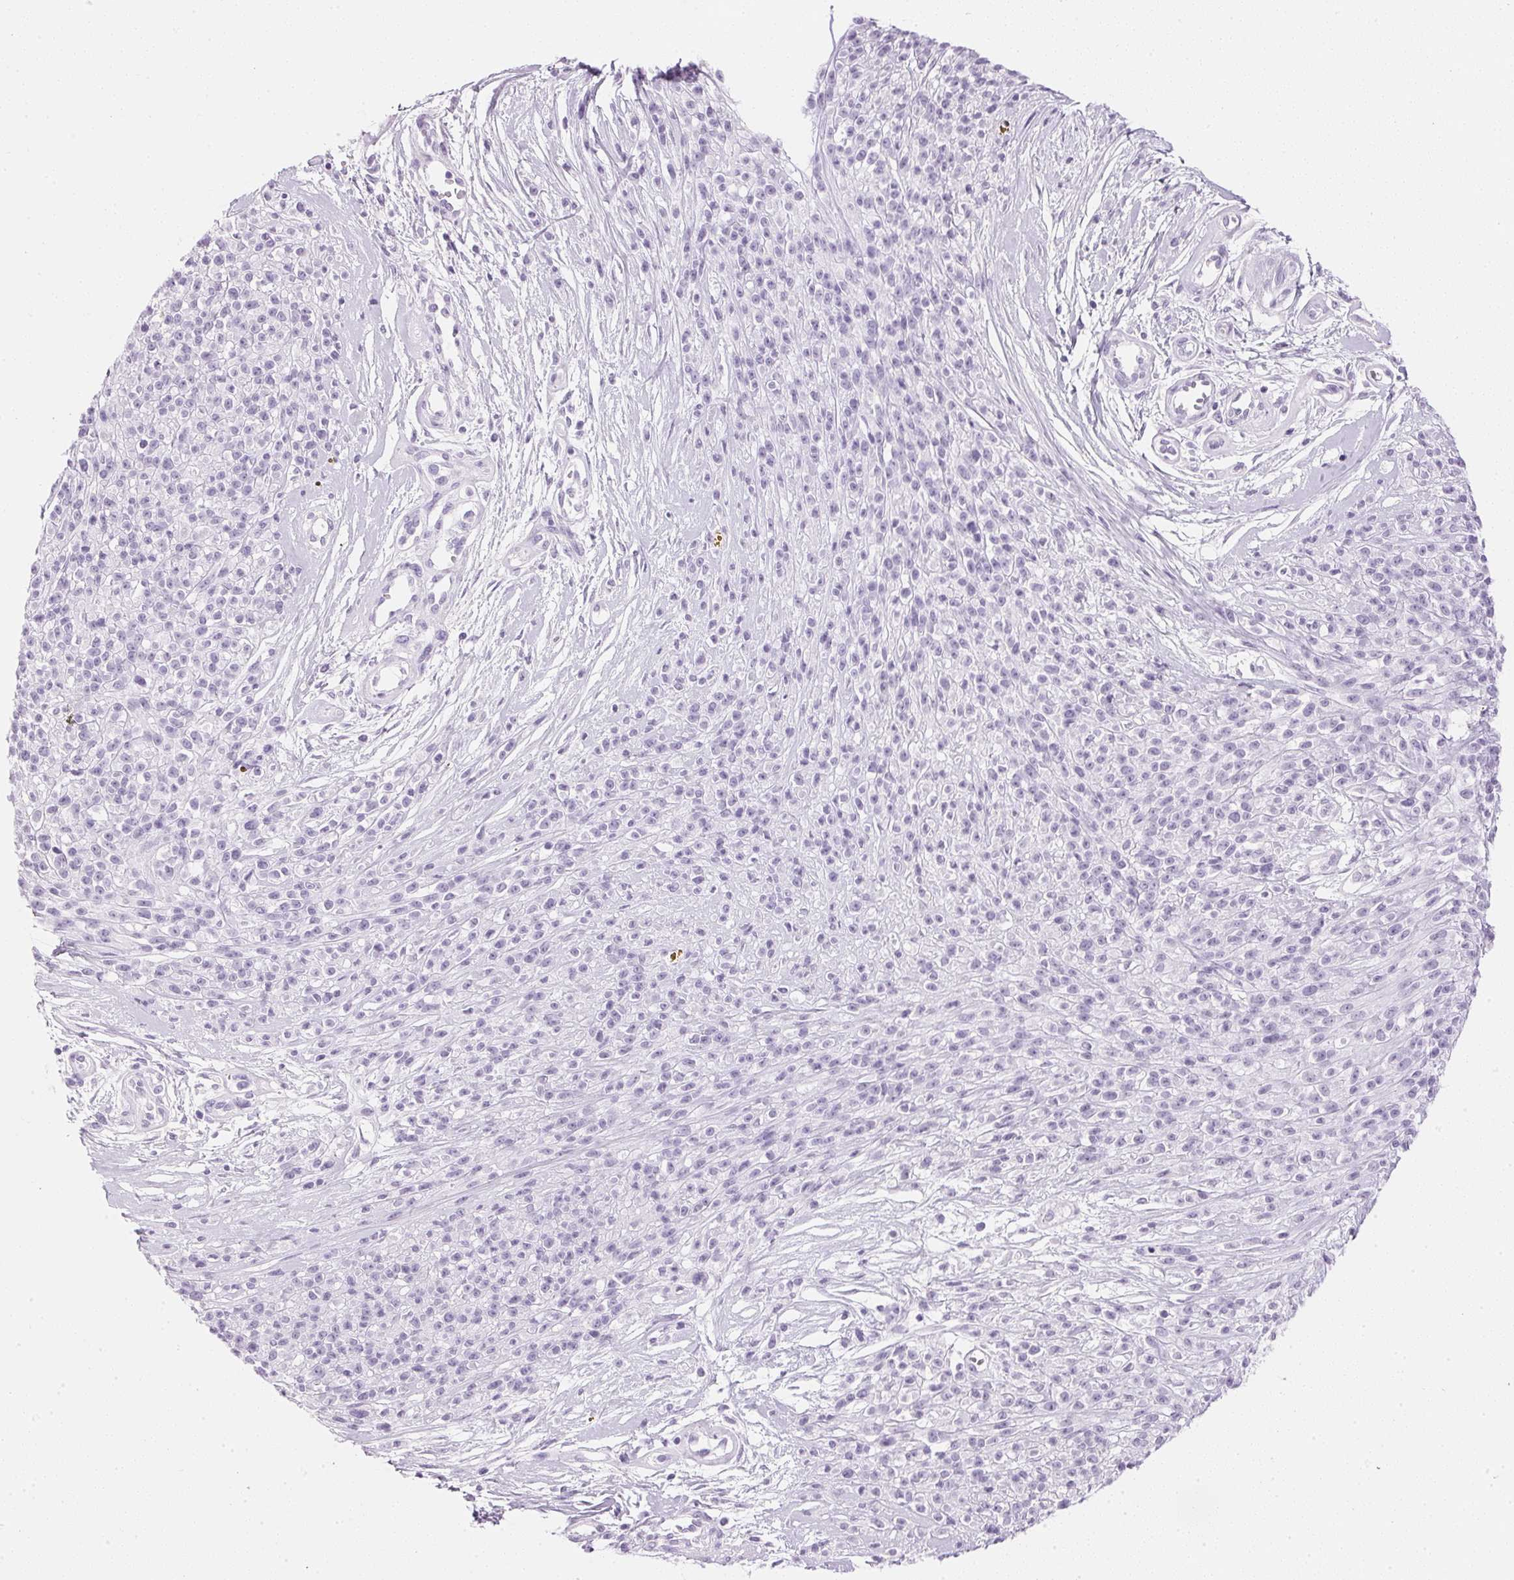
{"staining": {"intensity": "negative", "quantity": "none", "location": "none"}, "tissue": "melanoma", "cell_type": "Tumor cells", "image_type": "cancer", "snomed": [{"axis": "morphology", "description": "Malignant melanoma, NOS"}, {"axis": "topography", "description": "Skin"}, {"axis": "topography", "description": "Skin of trunk"}], "caption": "A photomicrograph of melanoma stained for a protein displays no brown staining in tumor cells.", "gene": "IGFBP1", "patient": {"sex": "male", "age": 74}}